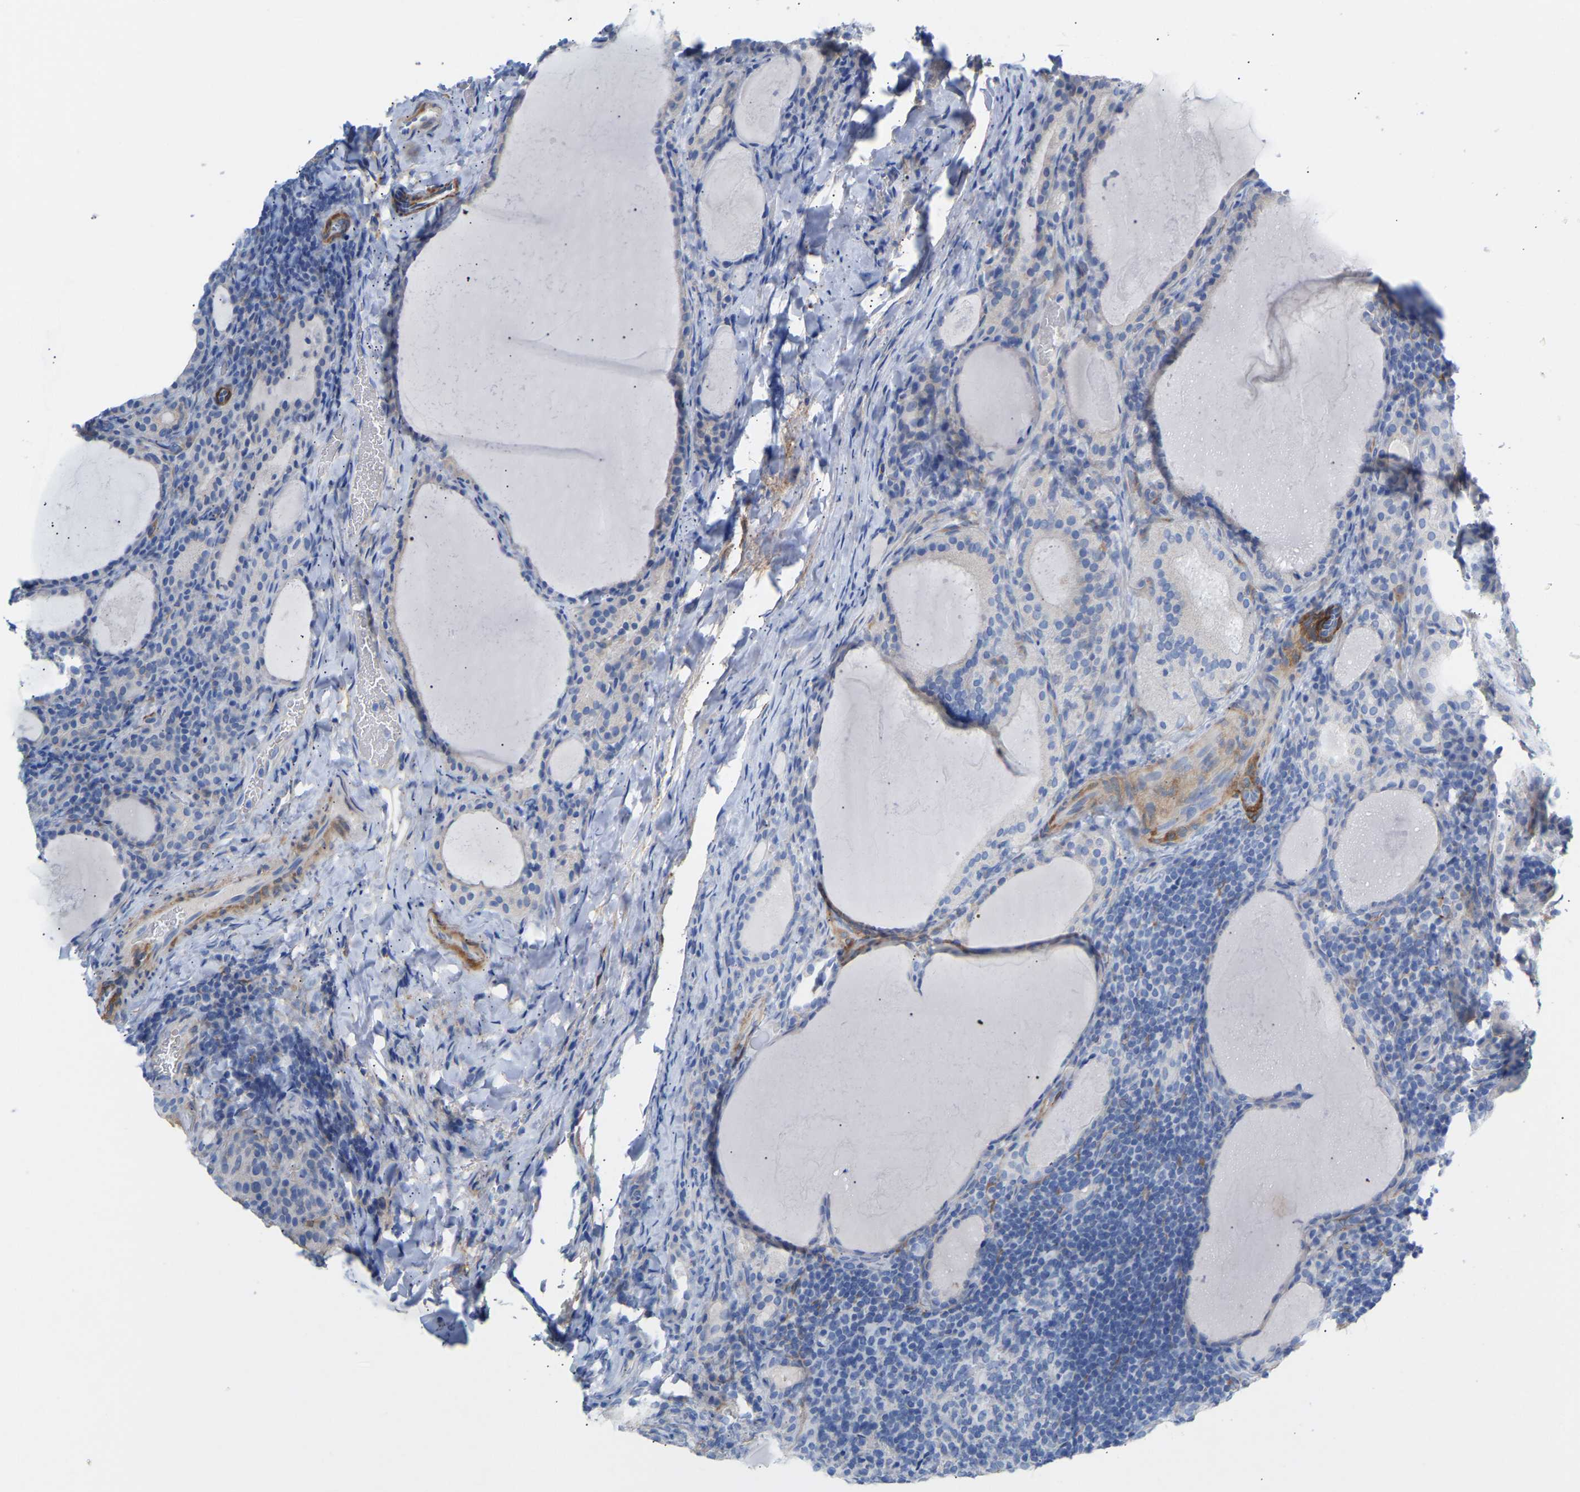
{"staining": {"intensity": "negative", "quantity": "none", "location": "none"}, "tissue": "thyroid cancer", "cell_type": "Tumor cells", "image_type": "cancer", "snomed": [{"axis": "morphology", "description": "Papillary adenocarcinoma, NOS"}, {"axis": "topography", "description": "Thyroid gland"}], "caption": "This histopathology image is of thyroid papillary adenocarcinoma stained with immunohistochemistry to label a protein in brown with the nuclei are counter-stained blue. There is no expression in tumor cells.", "gene": "AMPH", "patient": {"sex": "female", "age": 42}}